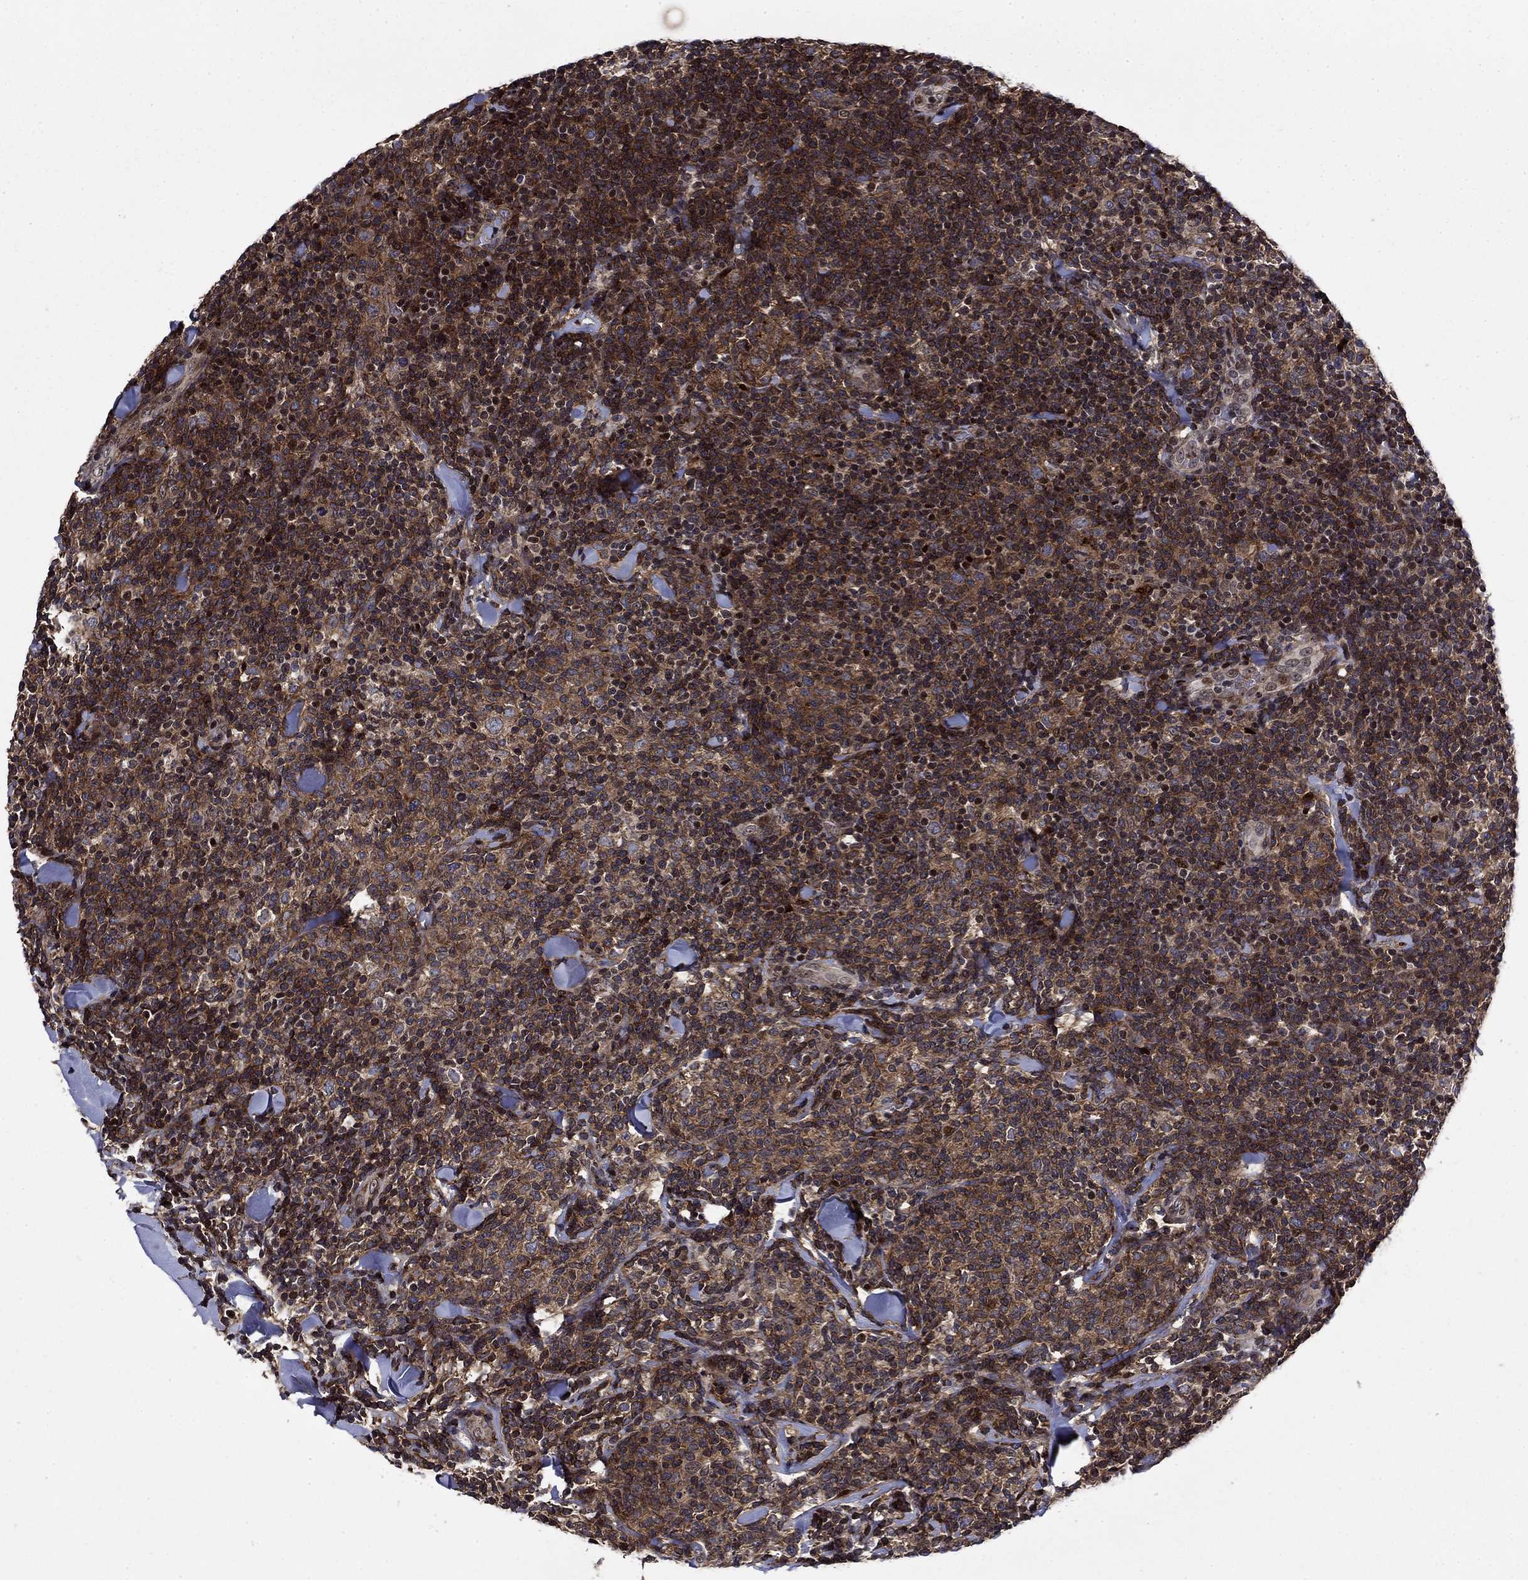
{"staining": {"intensity": "strong", "quantity": "25%-75%", "location": "cytoplasmic/membranous"}, "tissue": "lymphoma", "cell_type": "Tumor cells", "image_type": "cancer", "snomed": [{"axis": "morphology", "description": "Malignant lymphoma, non-Hodgkin's type, Low grade"}, {"axis": "topography", "description": "Lymph node"}], "caption": "This is an image of IHC staining of lymphoma, which shows strong expression in the cytoplasmic/membranous of tumor cells.", "gene": "AGTPBP1", "patient": {"sex": "female", "age": 56}}